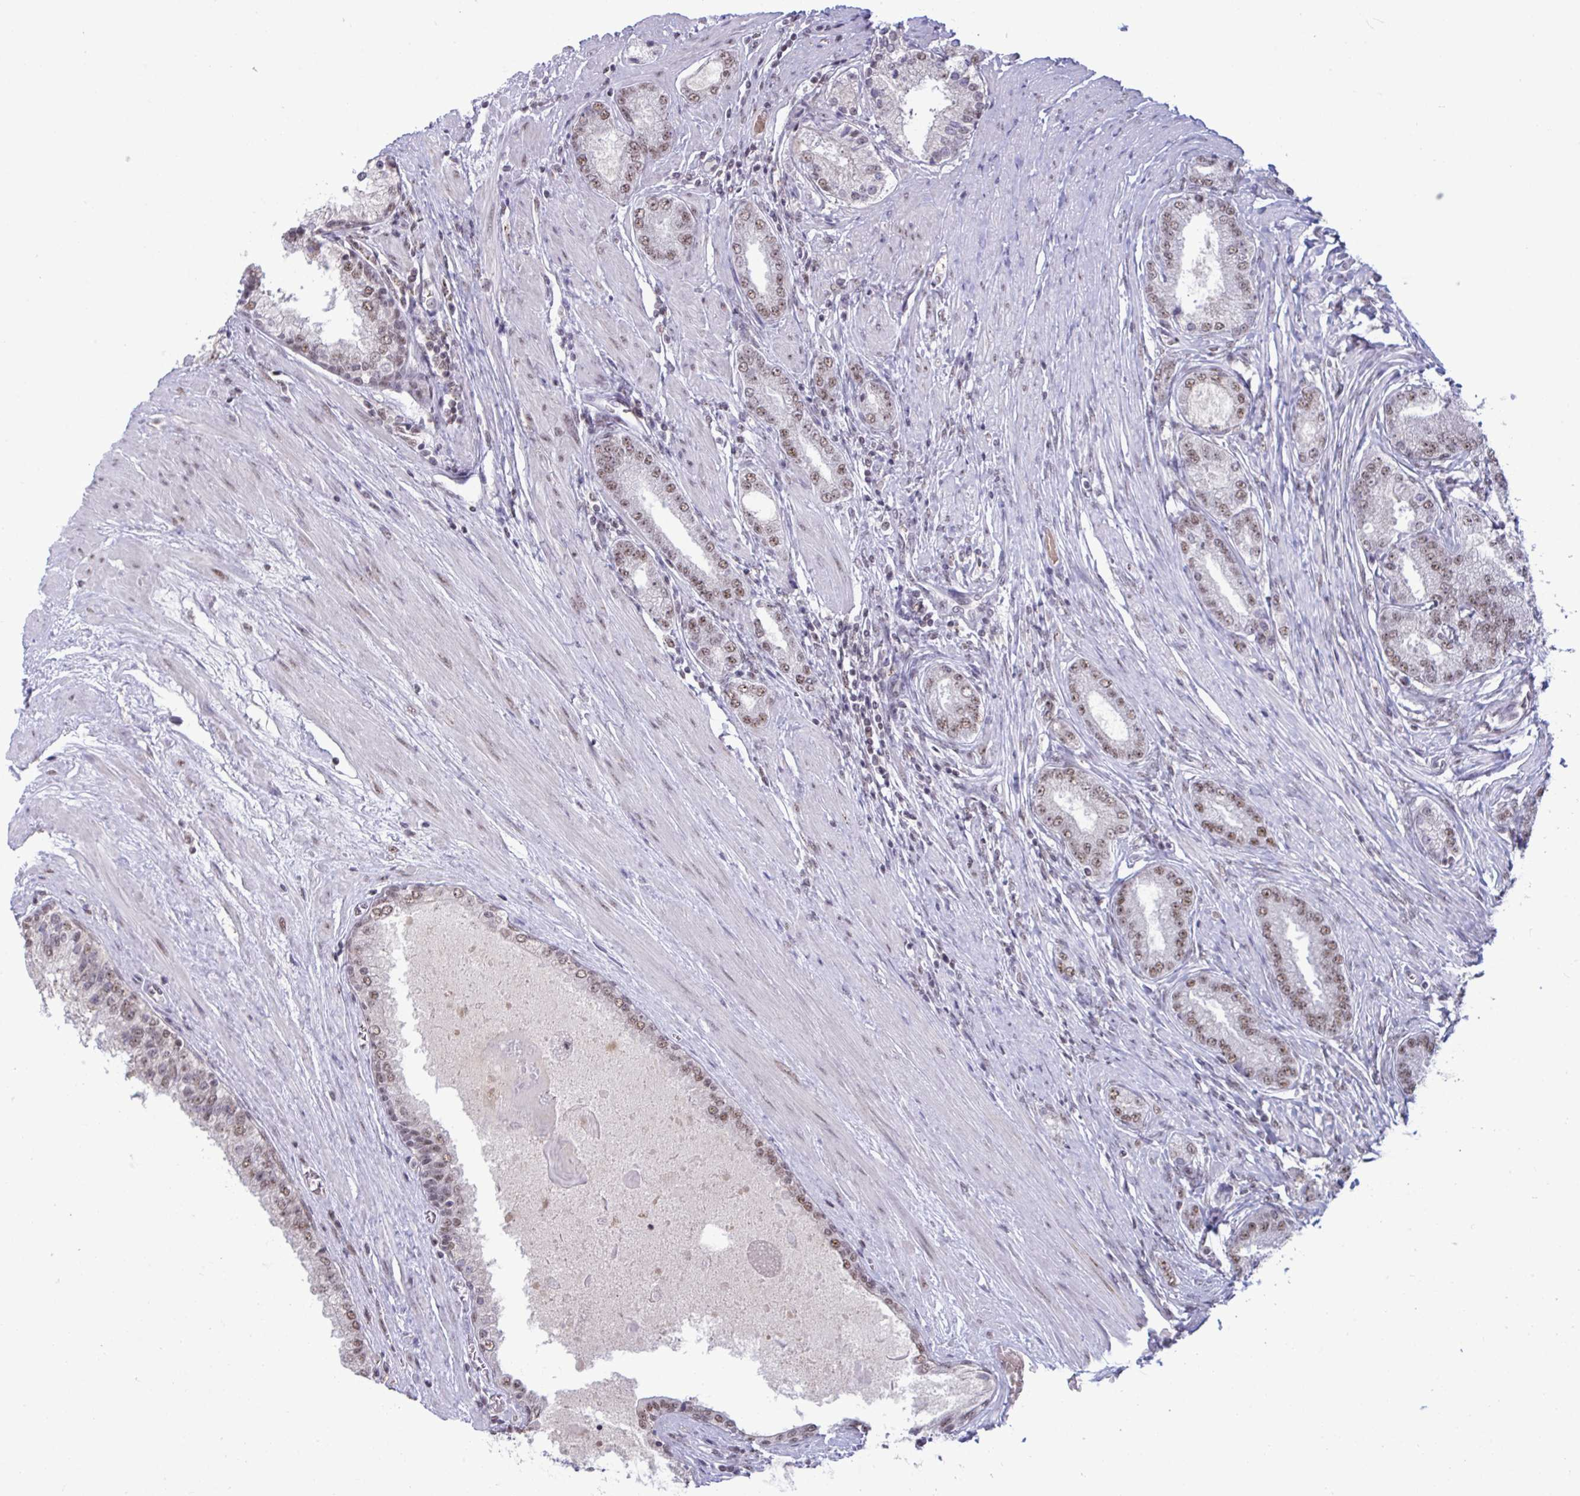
{"staining": {"intensity": "weak", "quantity": ">75%", "location": "nuclear"}, "tissue": "prostate cancer", "cell_type": "Tumor cells", "image_type": "cancer", "snomed": [{"axis": "morphology", "description": "Adenocarcinoma, High grade"}, {"axis": "topography", "description": "Prostate"}], "caption": "Tumor cells display weak nuclear positivity in approximately >75% of cells in adenocarcinoma (high-grade) (prostate). (DAB (3,3'-diaminobenzidine) = brown stain, brightfield microscopy at high magnification).", "gene": "PUF60", "patient": {"sex": "male", "age": 67}}